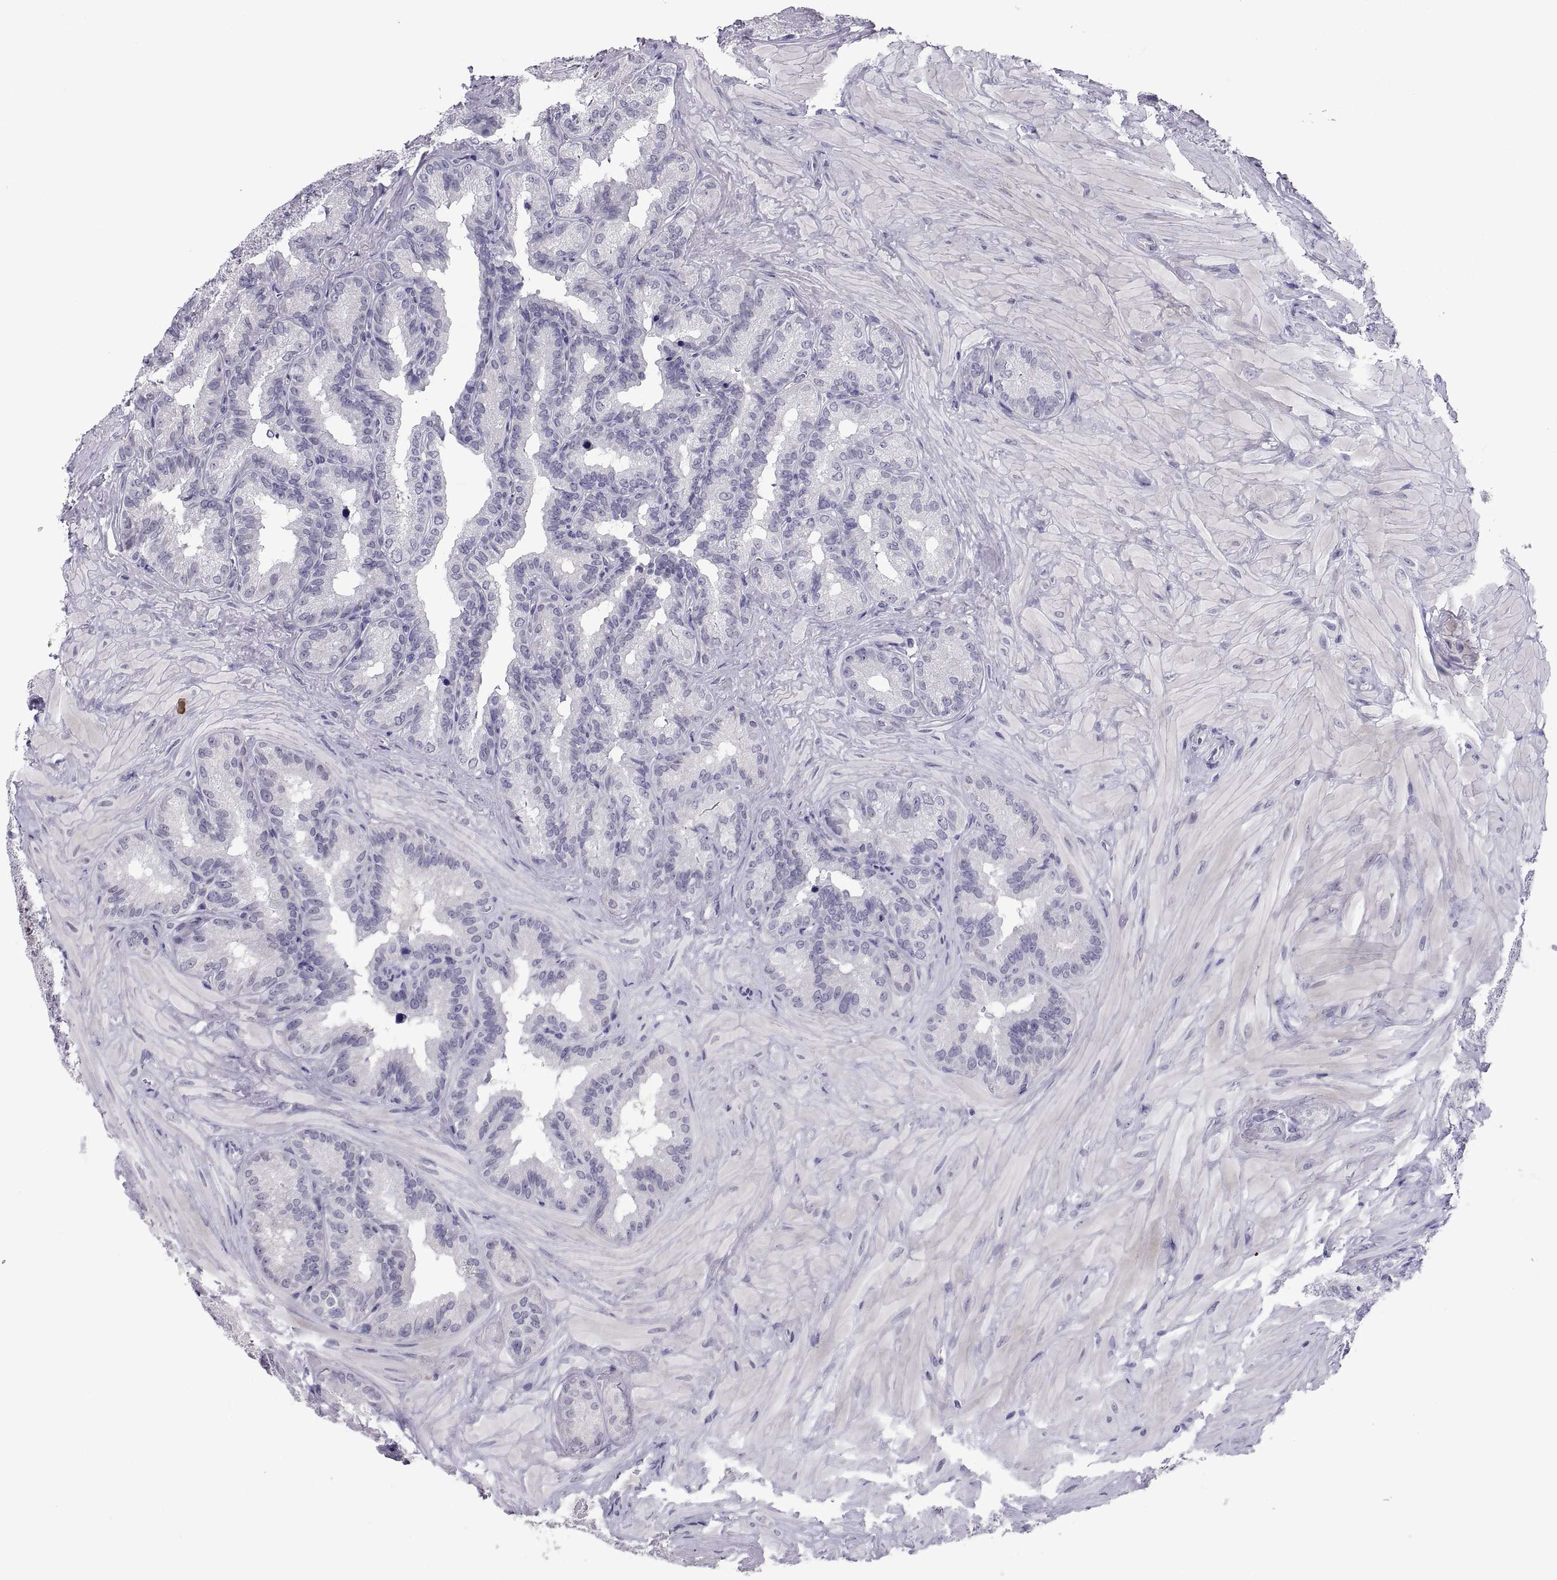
{"staining": {"intensity": "negative", "quantity": "none", "location": "none"}, "tissue": "seminal vesicle", "cell_type": "Glandular cells", "image_type": "normal", "snomed": [{"axis": "morphology", "description": "Normal tissue, NOS"}, {"axis": "topography", "description": "Seminal veicle"}], "caption": "Immunohistochemistry (IHC) of normal seminal vesicle shows no positivity in glandular cells.", "gene": "TEX13A", "patient": {"sex": "male", "age": 37}}